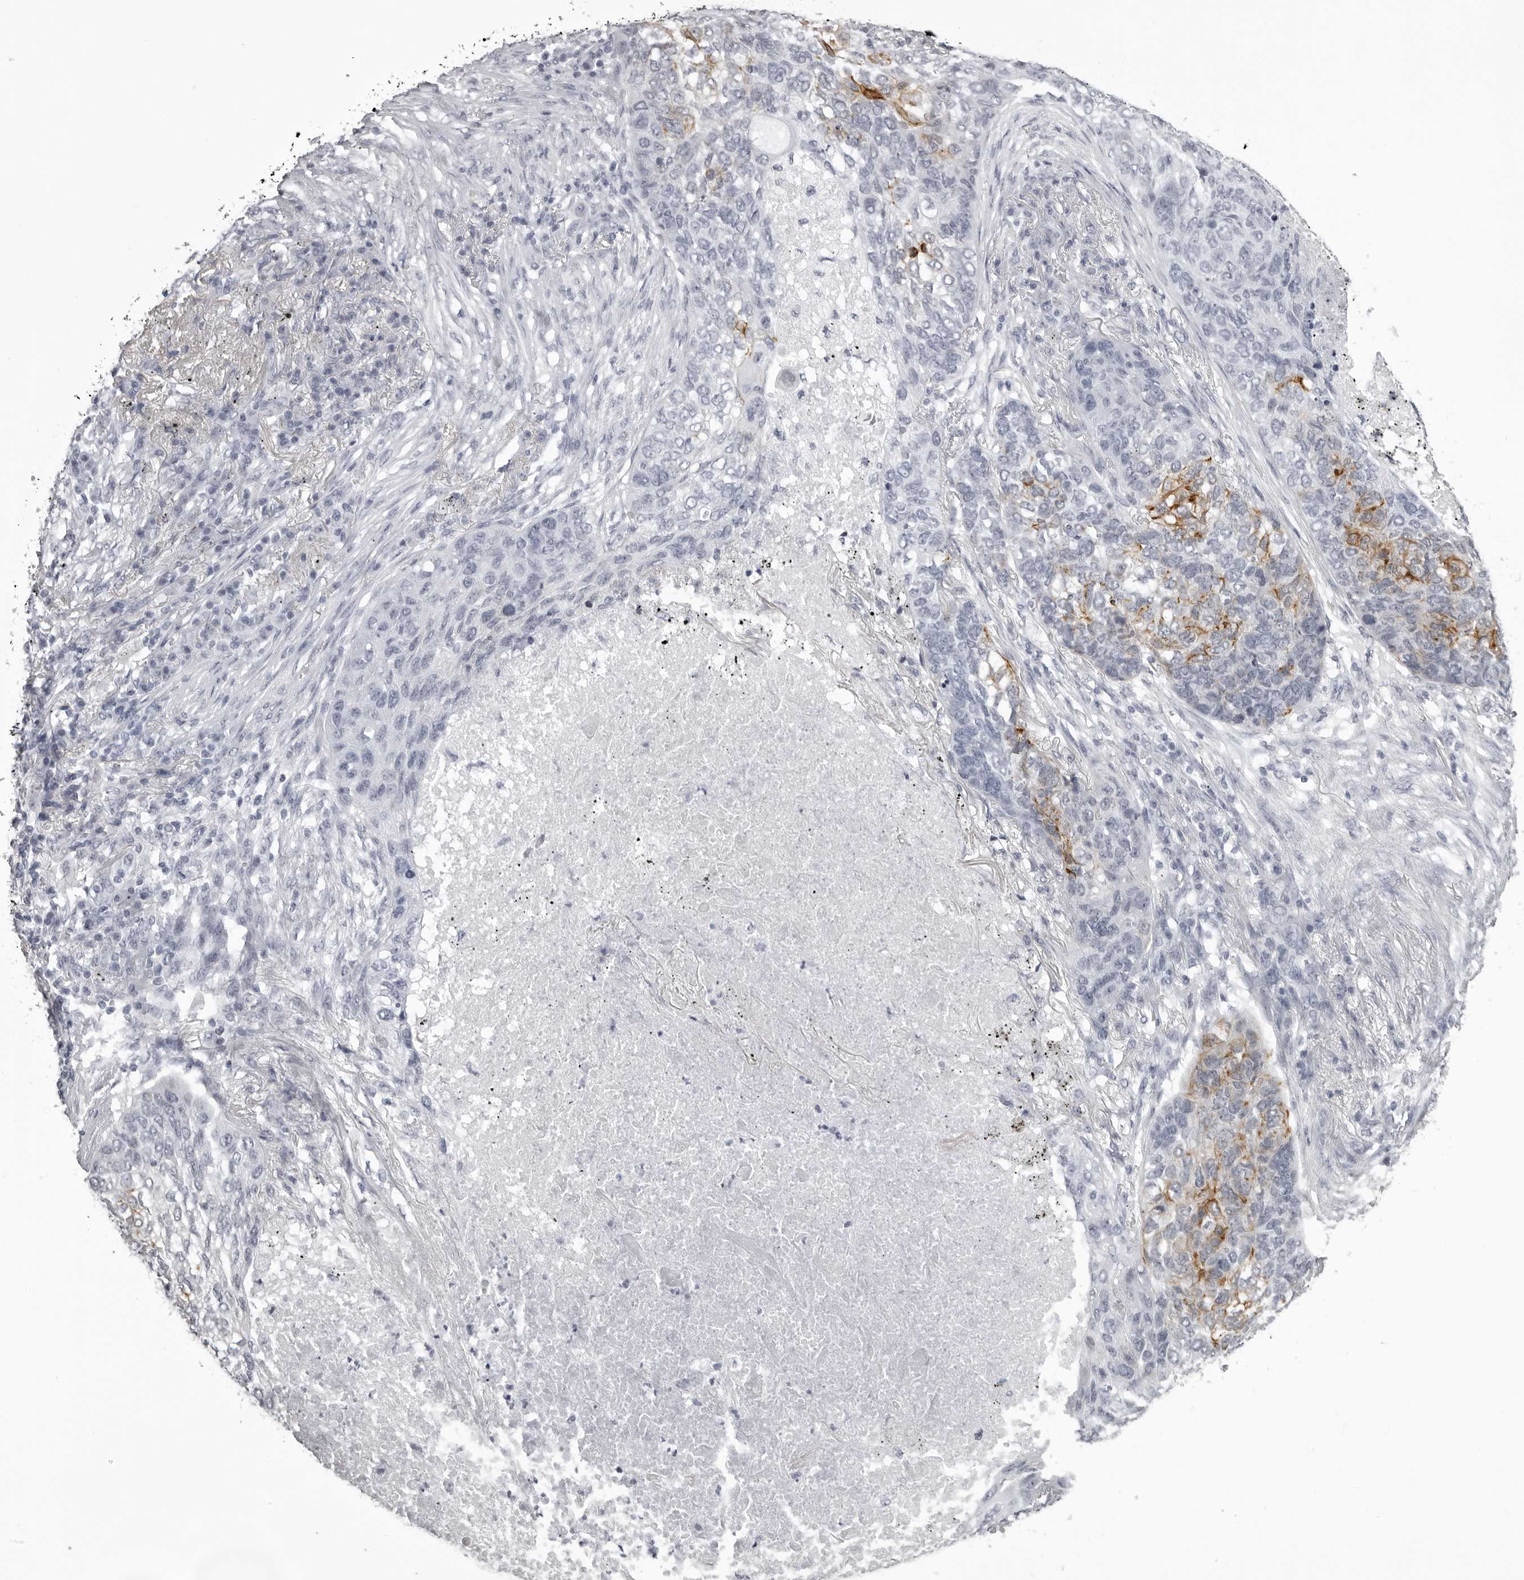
{"staining": {"intensity": "moderate", "quantity": "<25%", "location": "cytoplasmic/membranous"}, "tissue": "lung cancer", "cell_type": "Tumor cells", "image_type": "cancer", "snomed": [{"axis": "morphology", "description": "Squamous cell carcinoma, NOS"}, {"axis": "topography", "description": "Lung"}], "caption": "Immunohistochemical staining of human lung cancer displays low levels of moderate cytoplasmic/membranous protein positivity in about <25% of tumor cells.", "gene": "UROD", "patient": {"sex": "female", "age": 63}}